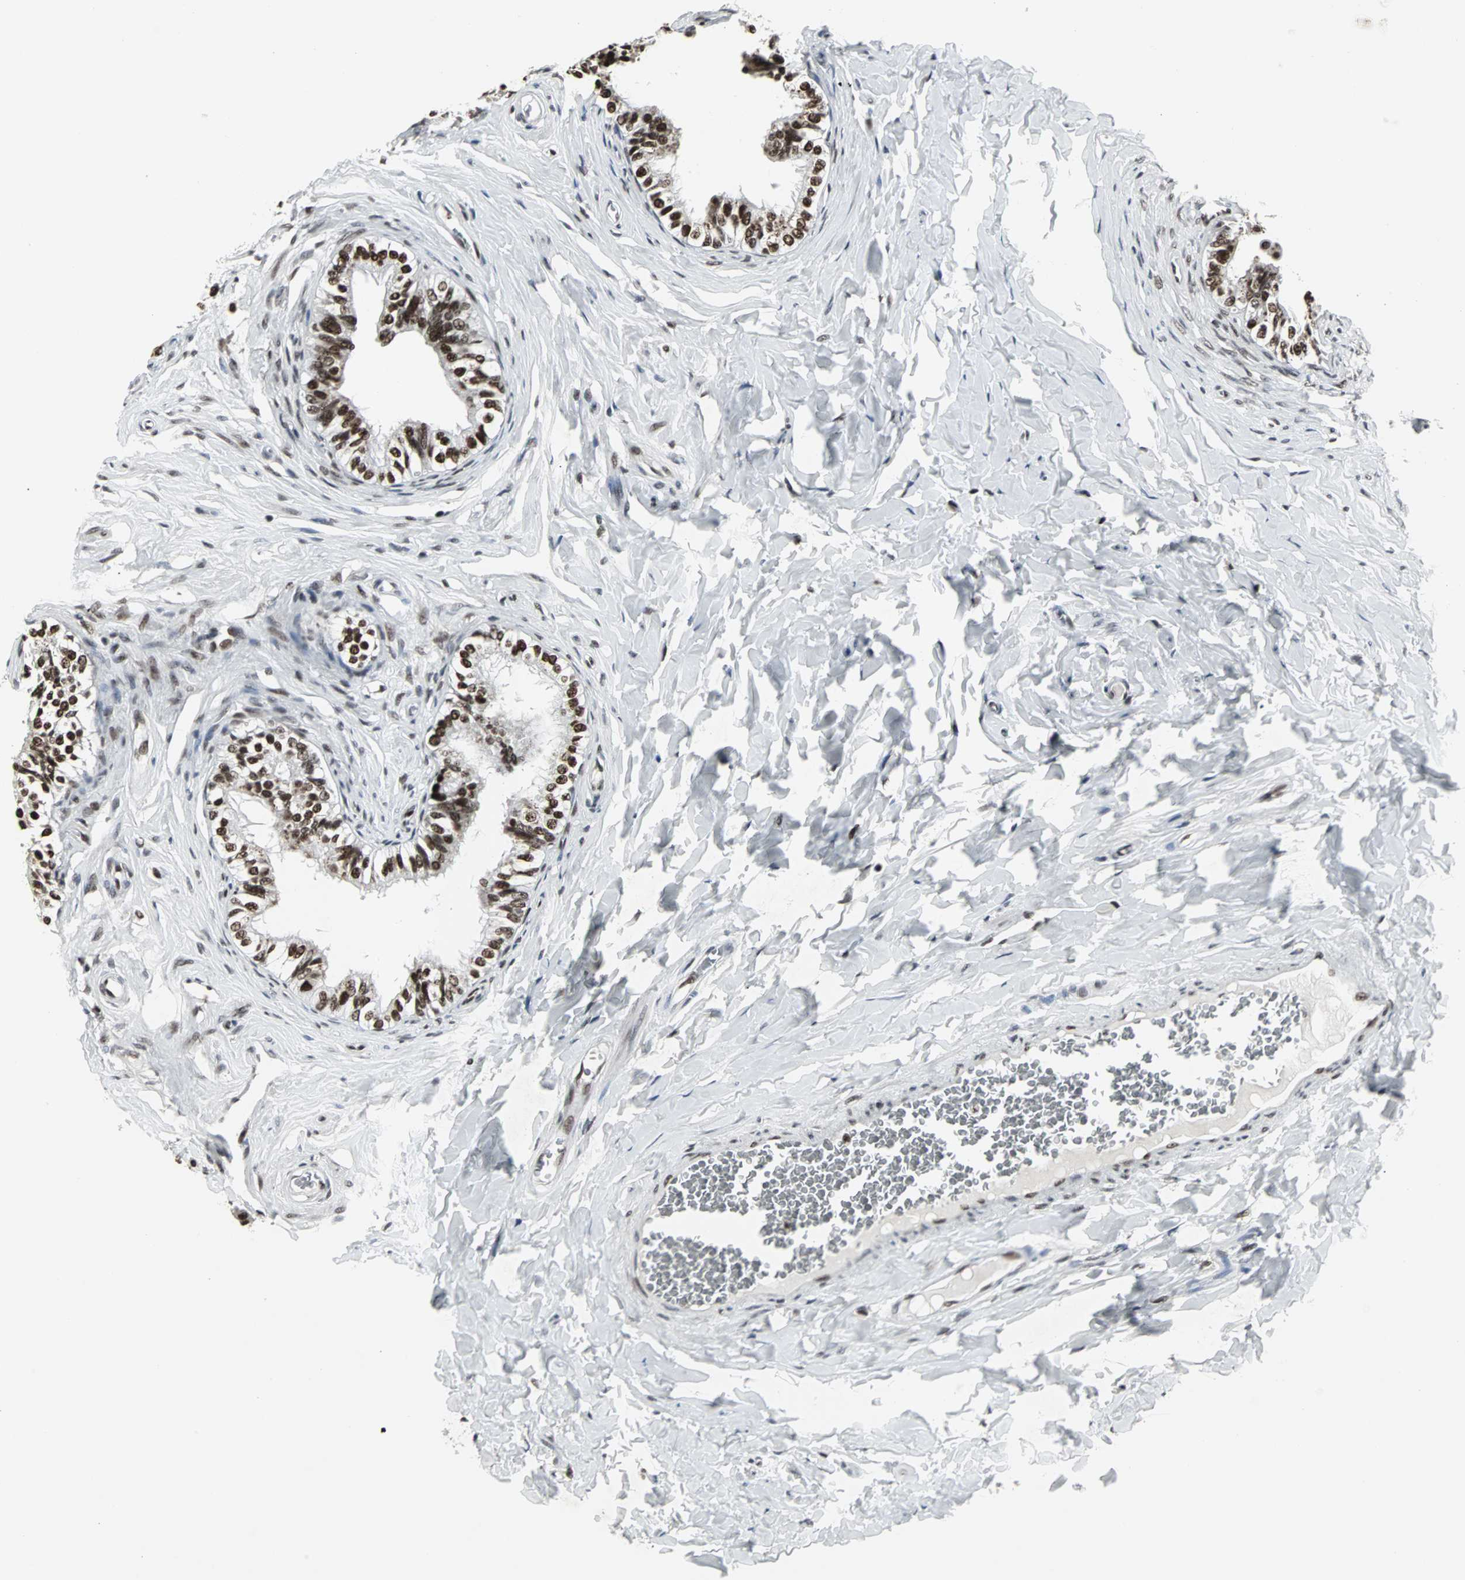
{"staining": {"intensity": "strong", "quantity": ">75%", "location": "nuclear"}, "tissue": "epididymis", "cell_type": "Glandular cells", "image_type": "normal", "snomed": [{"axis": "morphology", "description": "Normal tissue, NOS"}, {"axis": "topography", "description": "Soft tissue"}, {"axis": "topography", "description": "Epididymis"}], "caption": "An IHC image of unremarkable tissue is shown. Protein staining in brown highlights strong nuclear positivity in epididymis within glandular cells. The staining was performed using DAB (3,3'-diaminobenzidine) to visualize the protein expression in brown, while the nuclei were stained in blue with hematoxylin (Magnification: 20x).", "gene": "PNKP", "patient": {"sex": "male", "age": 26}}